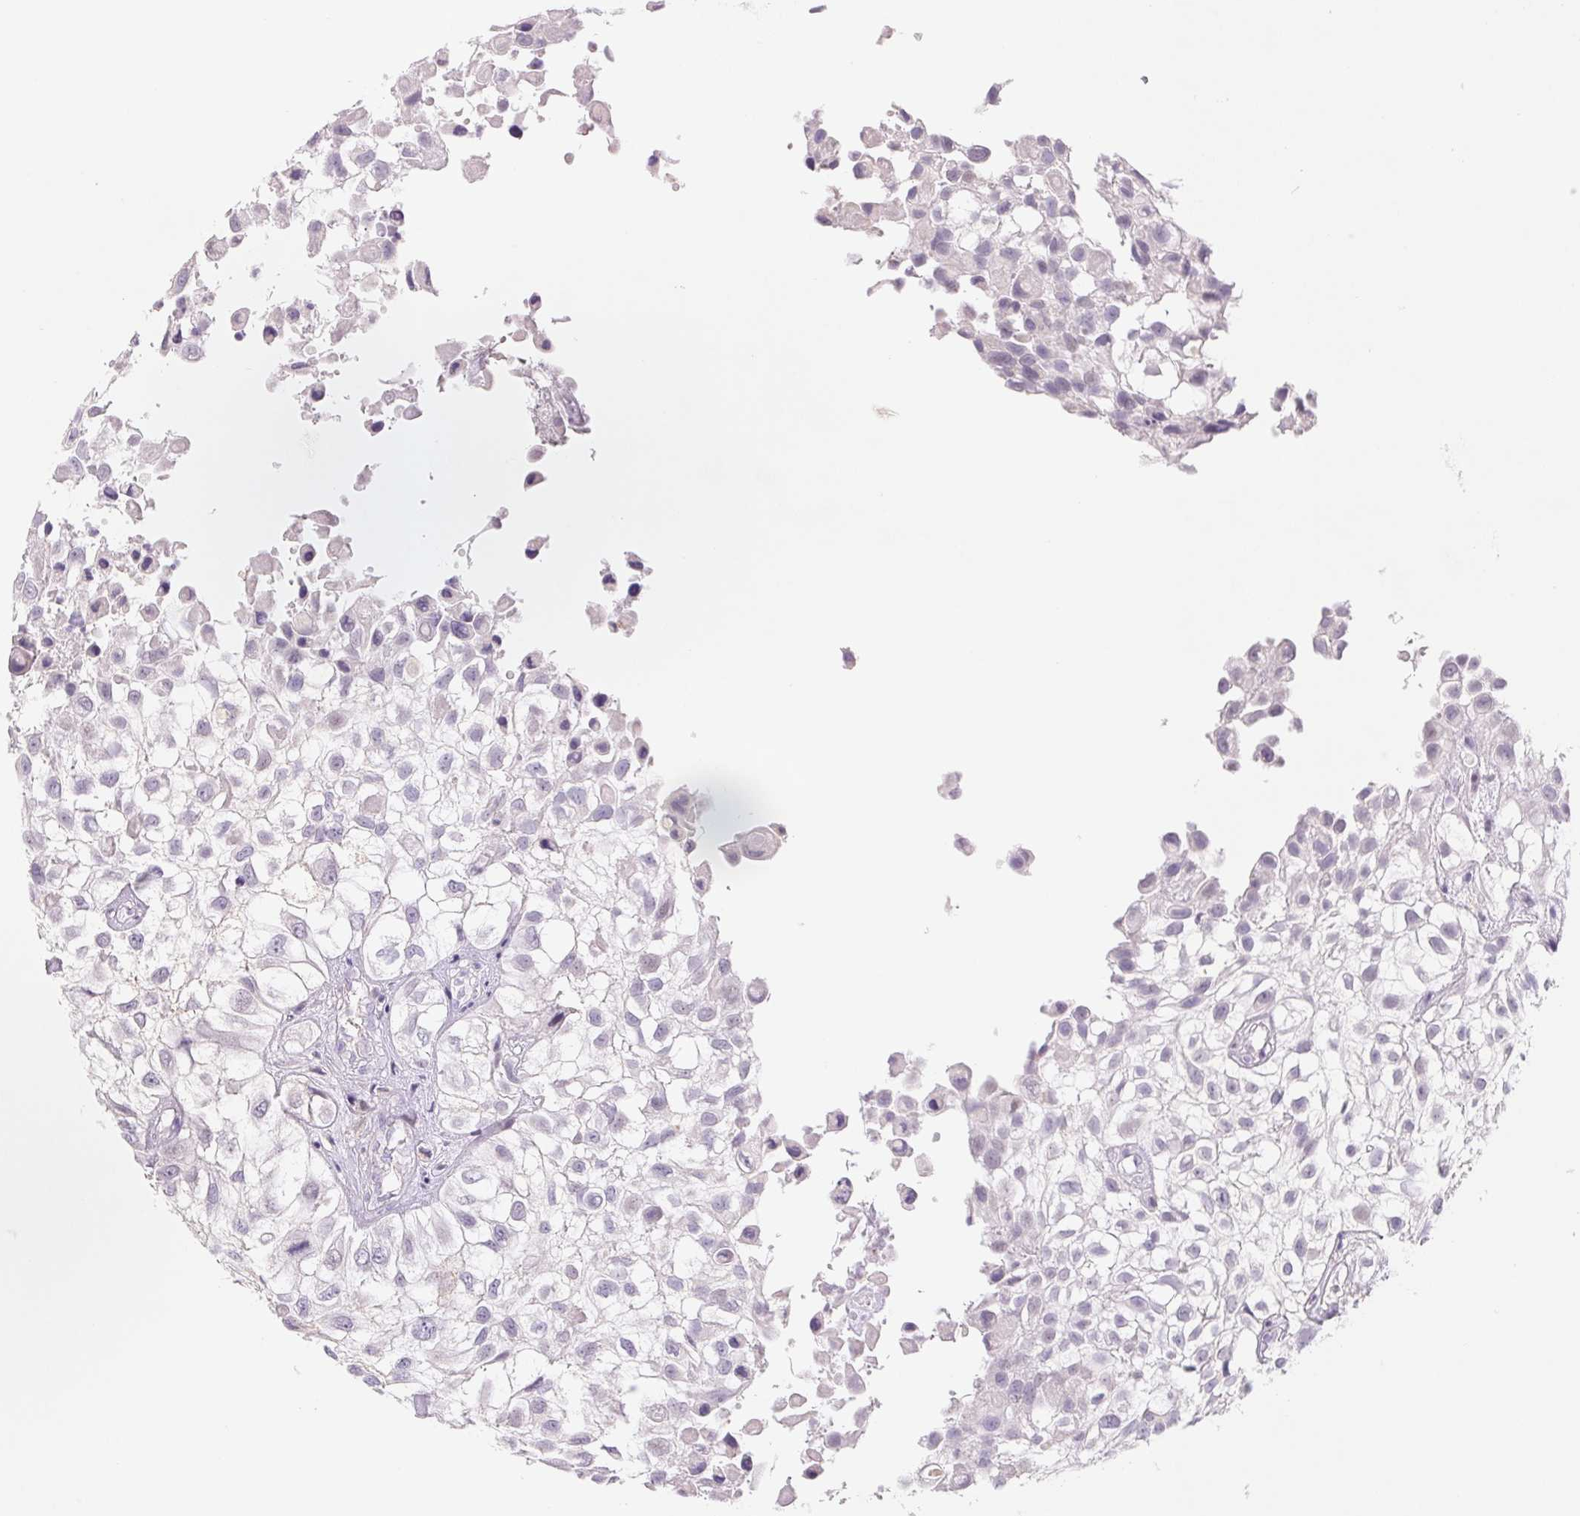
{"staining": {"intensity": "negative", "quantity": "none", "location": "none"}, "tissue": "urothelial cancer", "cell_type": "Tumor cells", "image_type": "cancer", "snomed": [{"axis": "morphology", "description": "Urothelial carcinoma, High grade"}, {"axis": "topography", "description": "Urinary bladder"}], "caption": "Histopathology image shows no significant protein staining in tumor cells of high-grade urothelial carcinoma. Nuclei are stained in blue.", "gene": "KIF26A", "patient": {"sex": "male", "age": 56}}